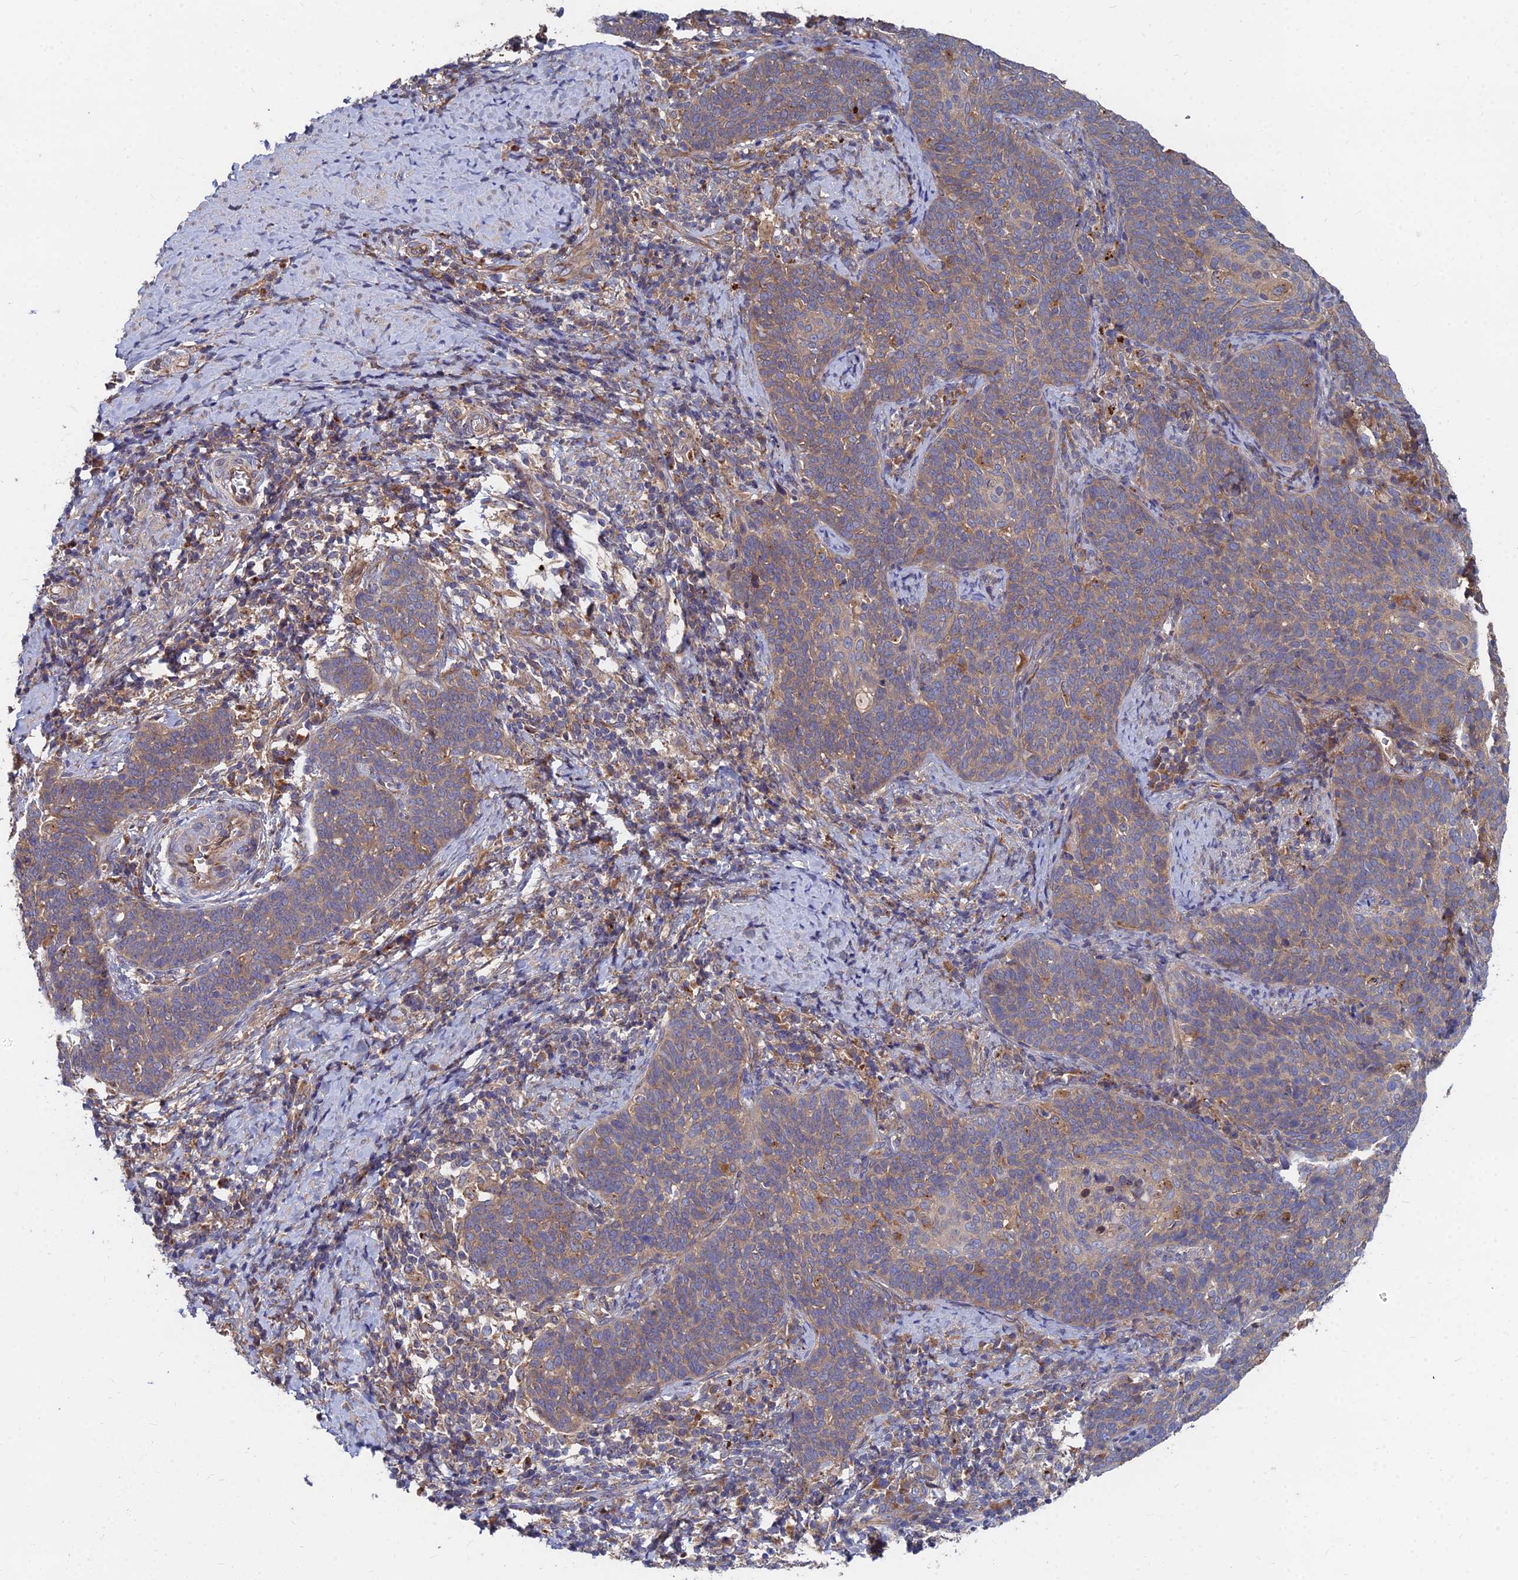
{"staining": {"intensity": "weak", "quantity": ">75%", "location": "cytoplasmic/membranous"}, "tissue": "cervical cancer", "cell_type": "Tumor cells", "image_type": "cancer", "snomed": [{"axis": "morphology", "description": "Normal tissue, NOS"}, {"axis": "morphology", "description": "Squamous cell carcinoma, NOS"}, {"axis": "topography", "description": "Cervix"}], "caption": "The photomicrograph exhibits a brown stain indicating the presence of a protein in the cytoplasmic/membranous of tumor cells in cervical squamous cell carcinoma.", "gene": "CCZ1", "patient": {"sex": "female", "age": 39}}